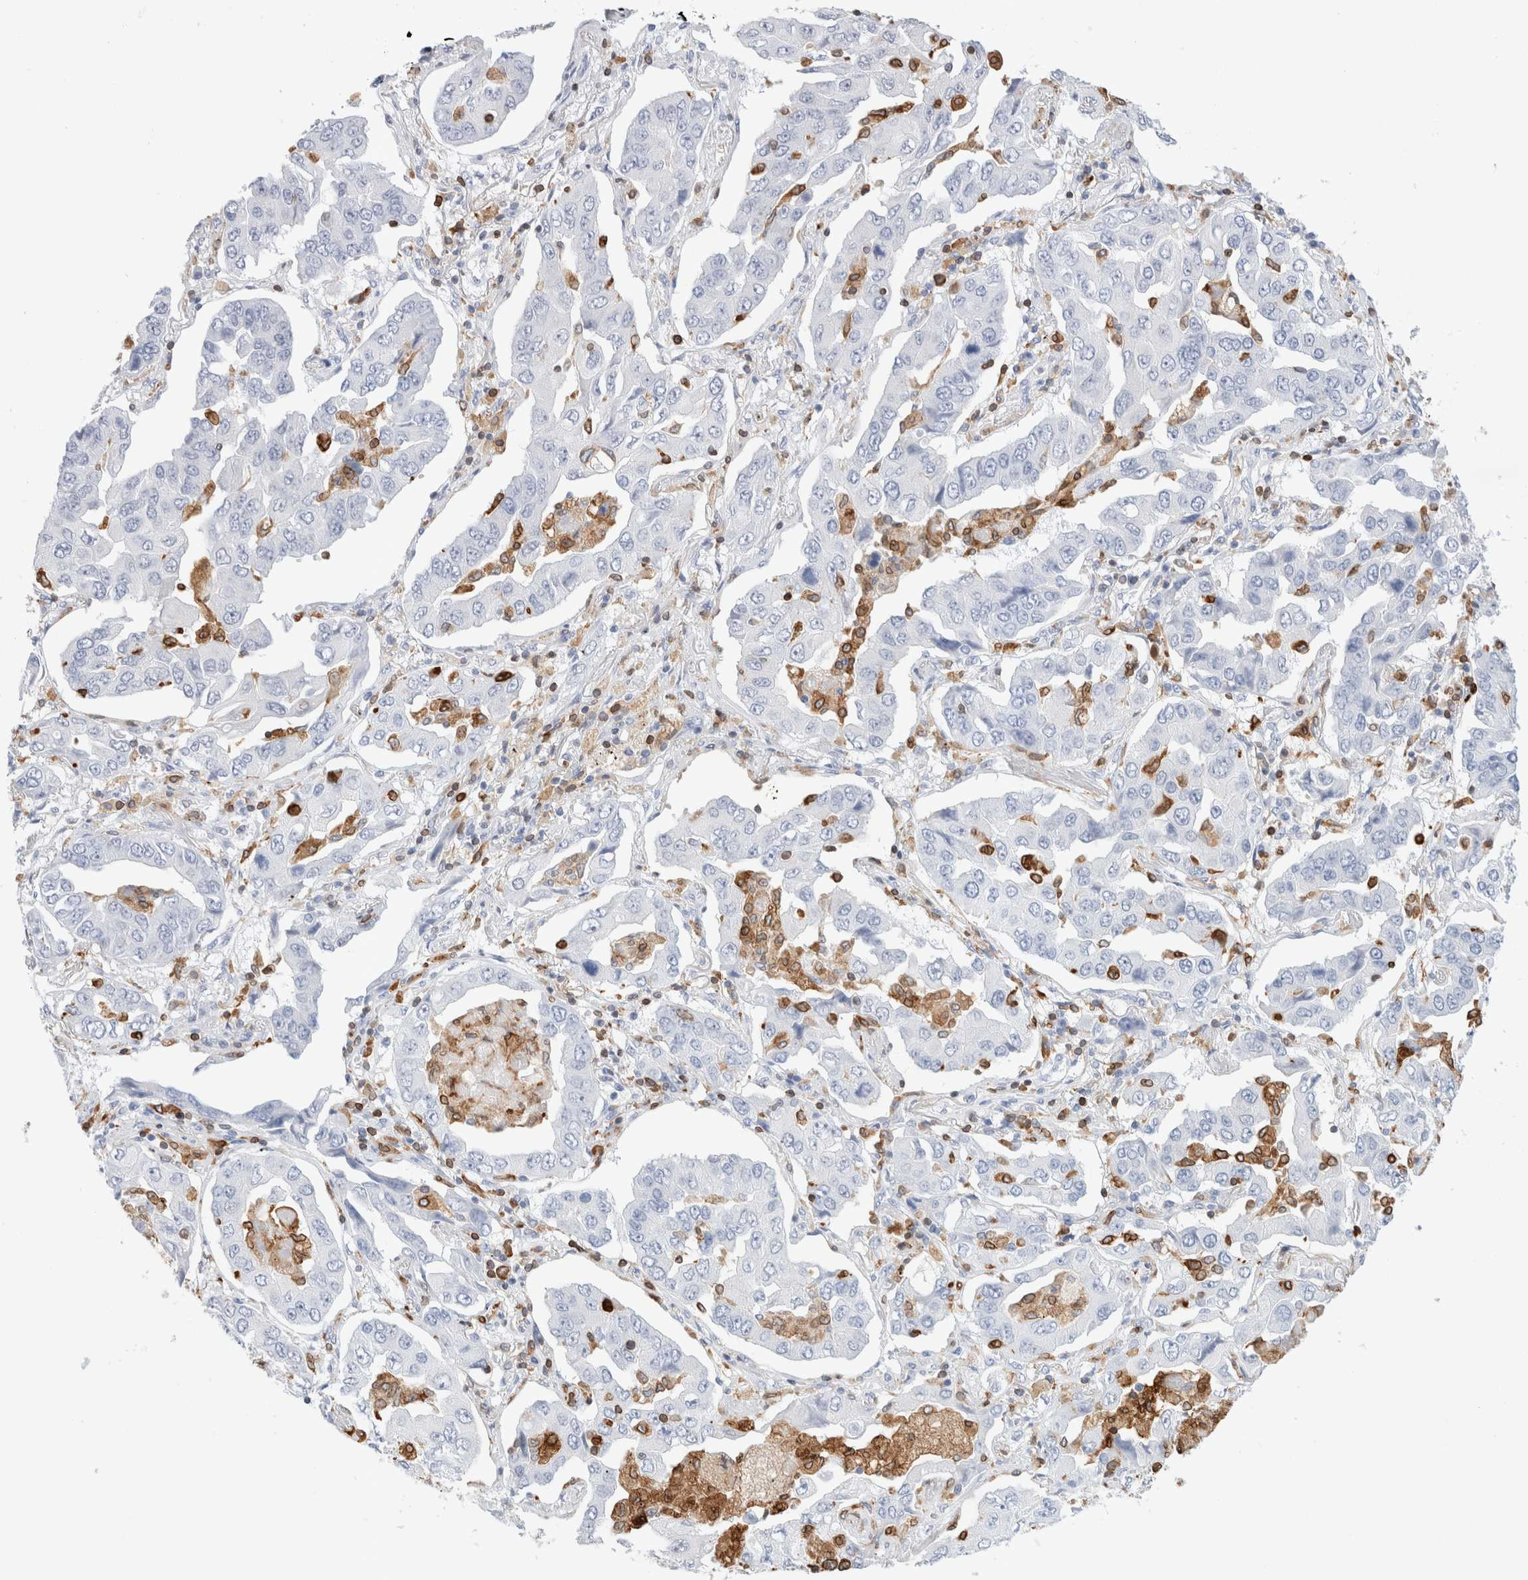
{"staining": {"intensity": "negative", "quantity": "none", "location": "none"}, "tissue": "lung cancer", "cell_type": "Tumor cells", "image_type": "cancer", "snomed": [{"axis": "morphology", "description": "Adenocarcinoma, NOS"}, {"axis": "topography", "description": "Lung"}], "caption": "Adenocarcinoma (lung) was stained to show a protein in brown. There is no significant expression in tumor cells.", "gene": "ALOX5AP", "patient": {"sex": "female", "age": 65}}